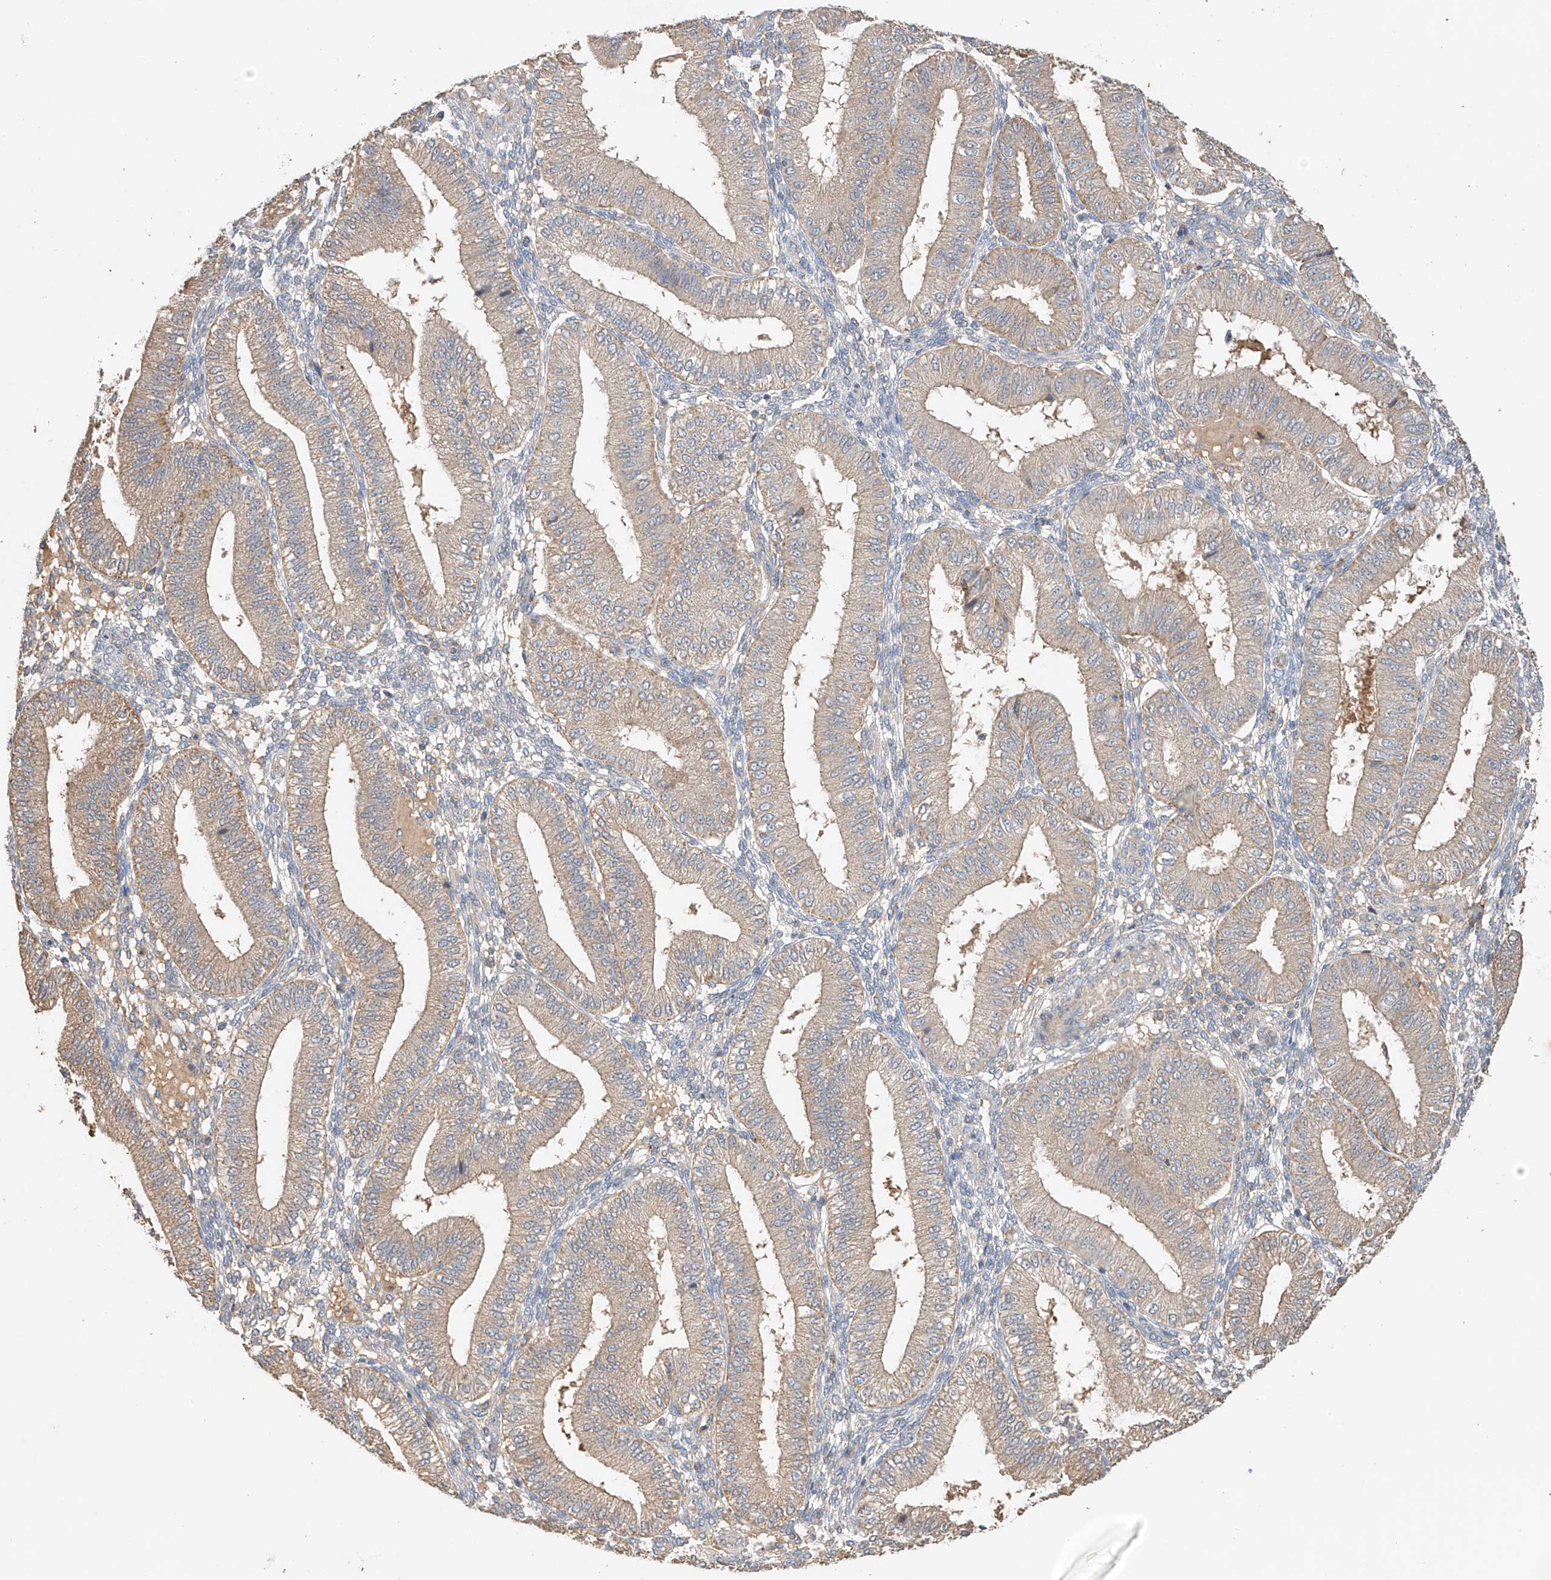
{"staining": {"intensity": "weak", "quantity": "<25%", "location": "cytoplasmic/membranous"}, "tissue": "endometrium", "cell_type": "Cells in endometrial stroma", "image_type": "normal", "snomed": [{"axis": "morphology", "description": "Normal tissue, NOS"}, {"axis": "topography", "description": "Endometrium"}], "caption": "This is a histopathology image of IHC staining of unremarkable endometrium, which shows no positivity in cells in endometrial stroma. Brightfield microscopy of immunohistochemistry stained with DAB (3,3'-diaminobenzidine) (brown) and hematoxylin (blue), captured at high magnification.", "gene": "GNB1L", "patient": {"sex": "female", "age": 39}}